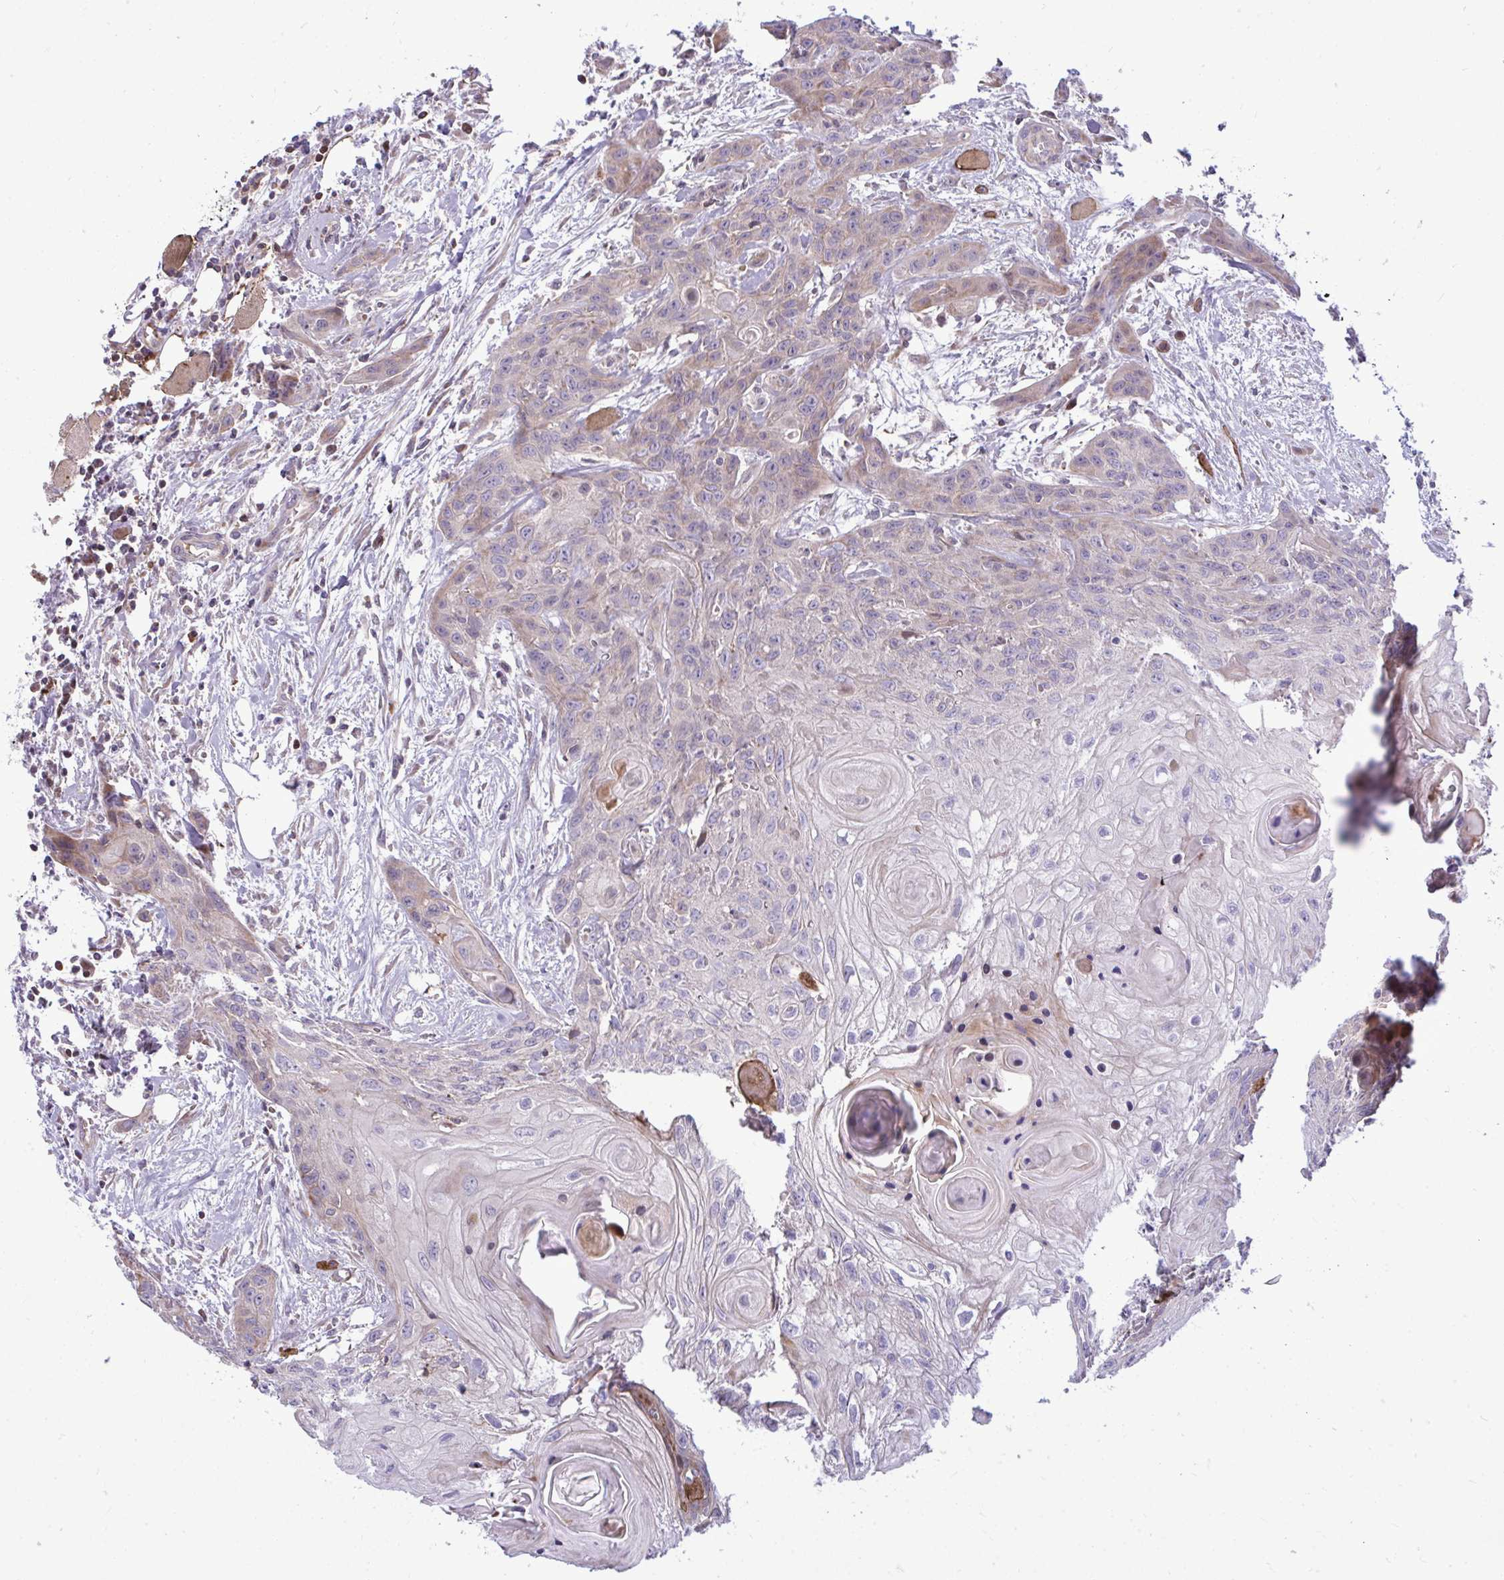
{"staining": {"intensity": "weak", "quantity": "<25%", "location": "cytoplasmic/membranous"}, "tissue": "head and neck cancer", "cell_type": "Tumor cells", "image_type": "cancer", "snomed": [{"axis": "morphology", "description": "Squamous cell carcinoma, NOS"}, {"axis": "topography", "description": "Oral tissue"}, {"axis": "topography", "description": "Head-Neck"}], "caption": "The image demonstrates no significant expression in tumor cells of head and neck squamous cell carcinoma.", "gene": "ZSCAN9", "patient": {"sex": "male", "age": 58}}